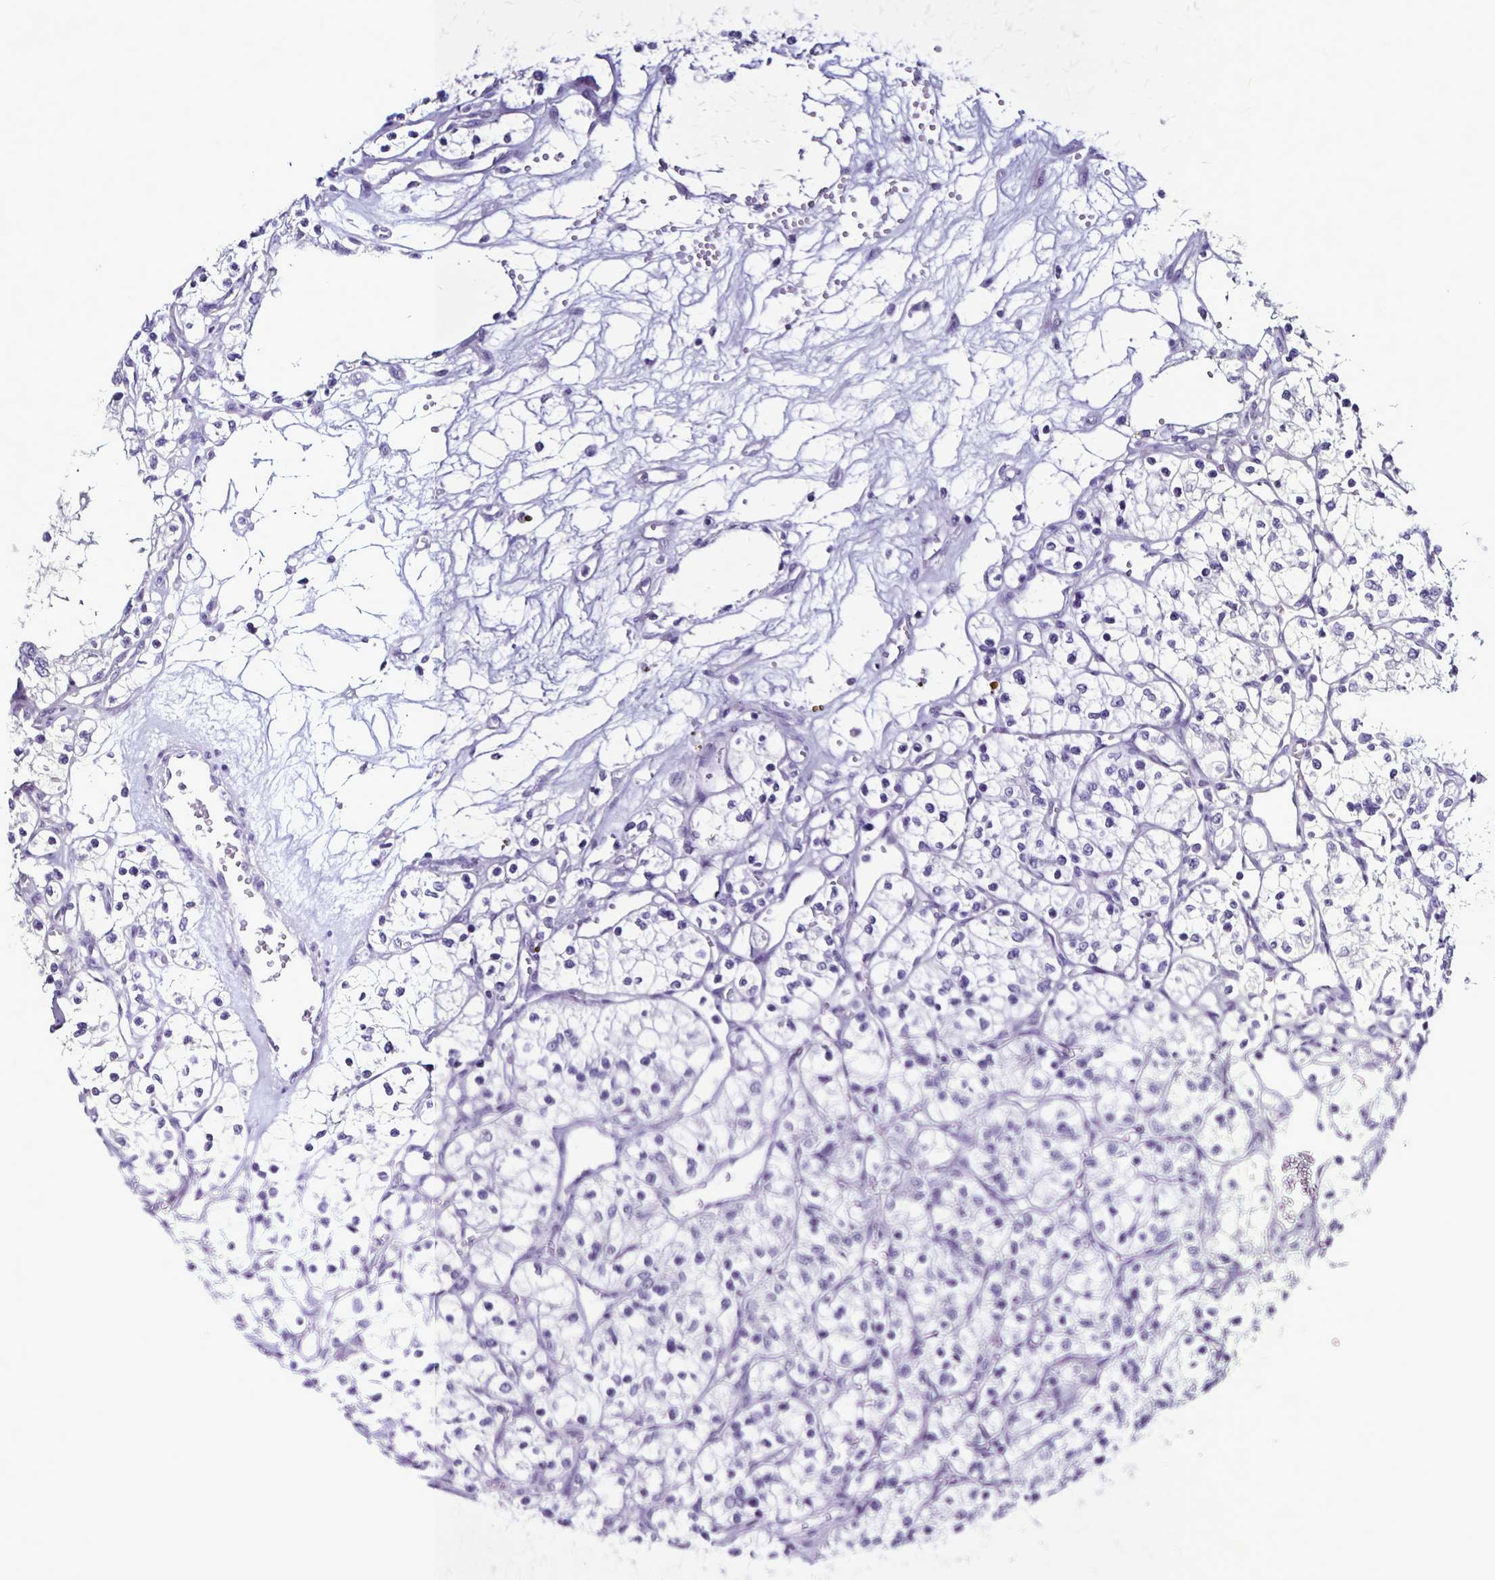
{"staining": {"intensity": "negative", "quantity": "none", "location": "none"}, "tissue": "renal cancer", "cell_type": "Tumor cells", "image_type": "cancer", "snomed": [{"axis": "morphology", "description": "Adenocarcinoma, NOS"}, {"axis": "topography", "description": "Kidney"}], "caption": "High magnification brightfield microscopy of renal cancer (adenocarcinoma) stained with DAB (3,3'-diaminobenzidine) (brown) and counterstained with hematoxylin (blue): tumor cells show no significant staining. (DAB (3,3'-diaminobenzidine) immunohistochemistry visualized using brightfield microscopy, high magnification).", "gene": "PLXNA4", "patient": {"sex": "female", "age": 69}}